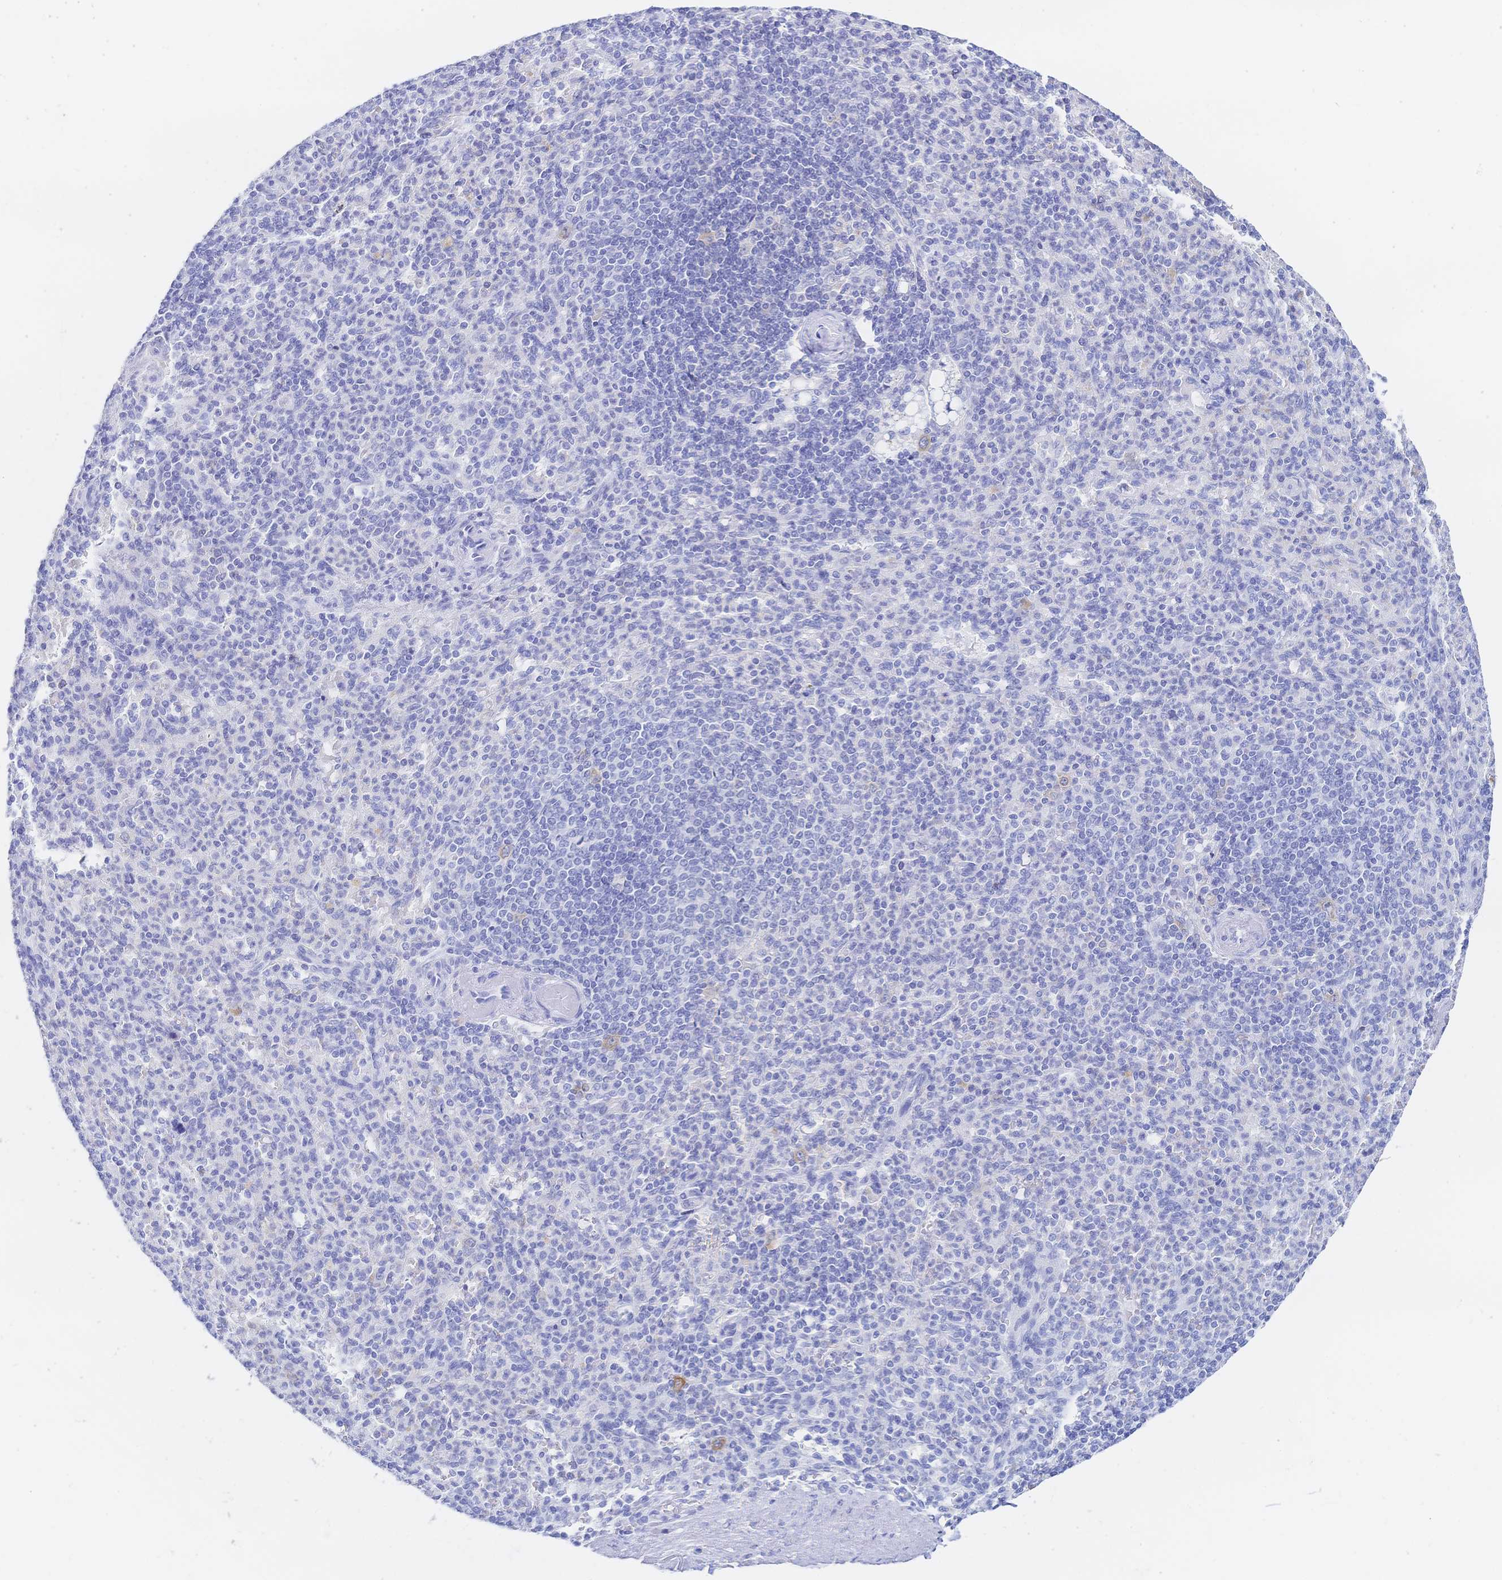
{"staining": {"intensity": "negative", "quantity": "none", "location": "none"}, "tissue": "spleen", "cell_type": "Cells in red pulp", "image_type": "normal", "snomed": [{"axis": "morphology", "description": "Normal tissue, NOS"}, {"axis": "topography", "description": "Spleen"}], "caption": "DAB immunohistochemical staining of unremarkable spleen demonstrates no significant expression in cells in red pulp. (Immunohistochemistry, brightfield microscopy, high magnification).", "gene": "RRM1", "patient": {"sex": "female", "age": 74}}